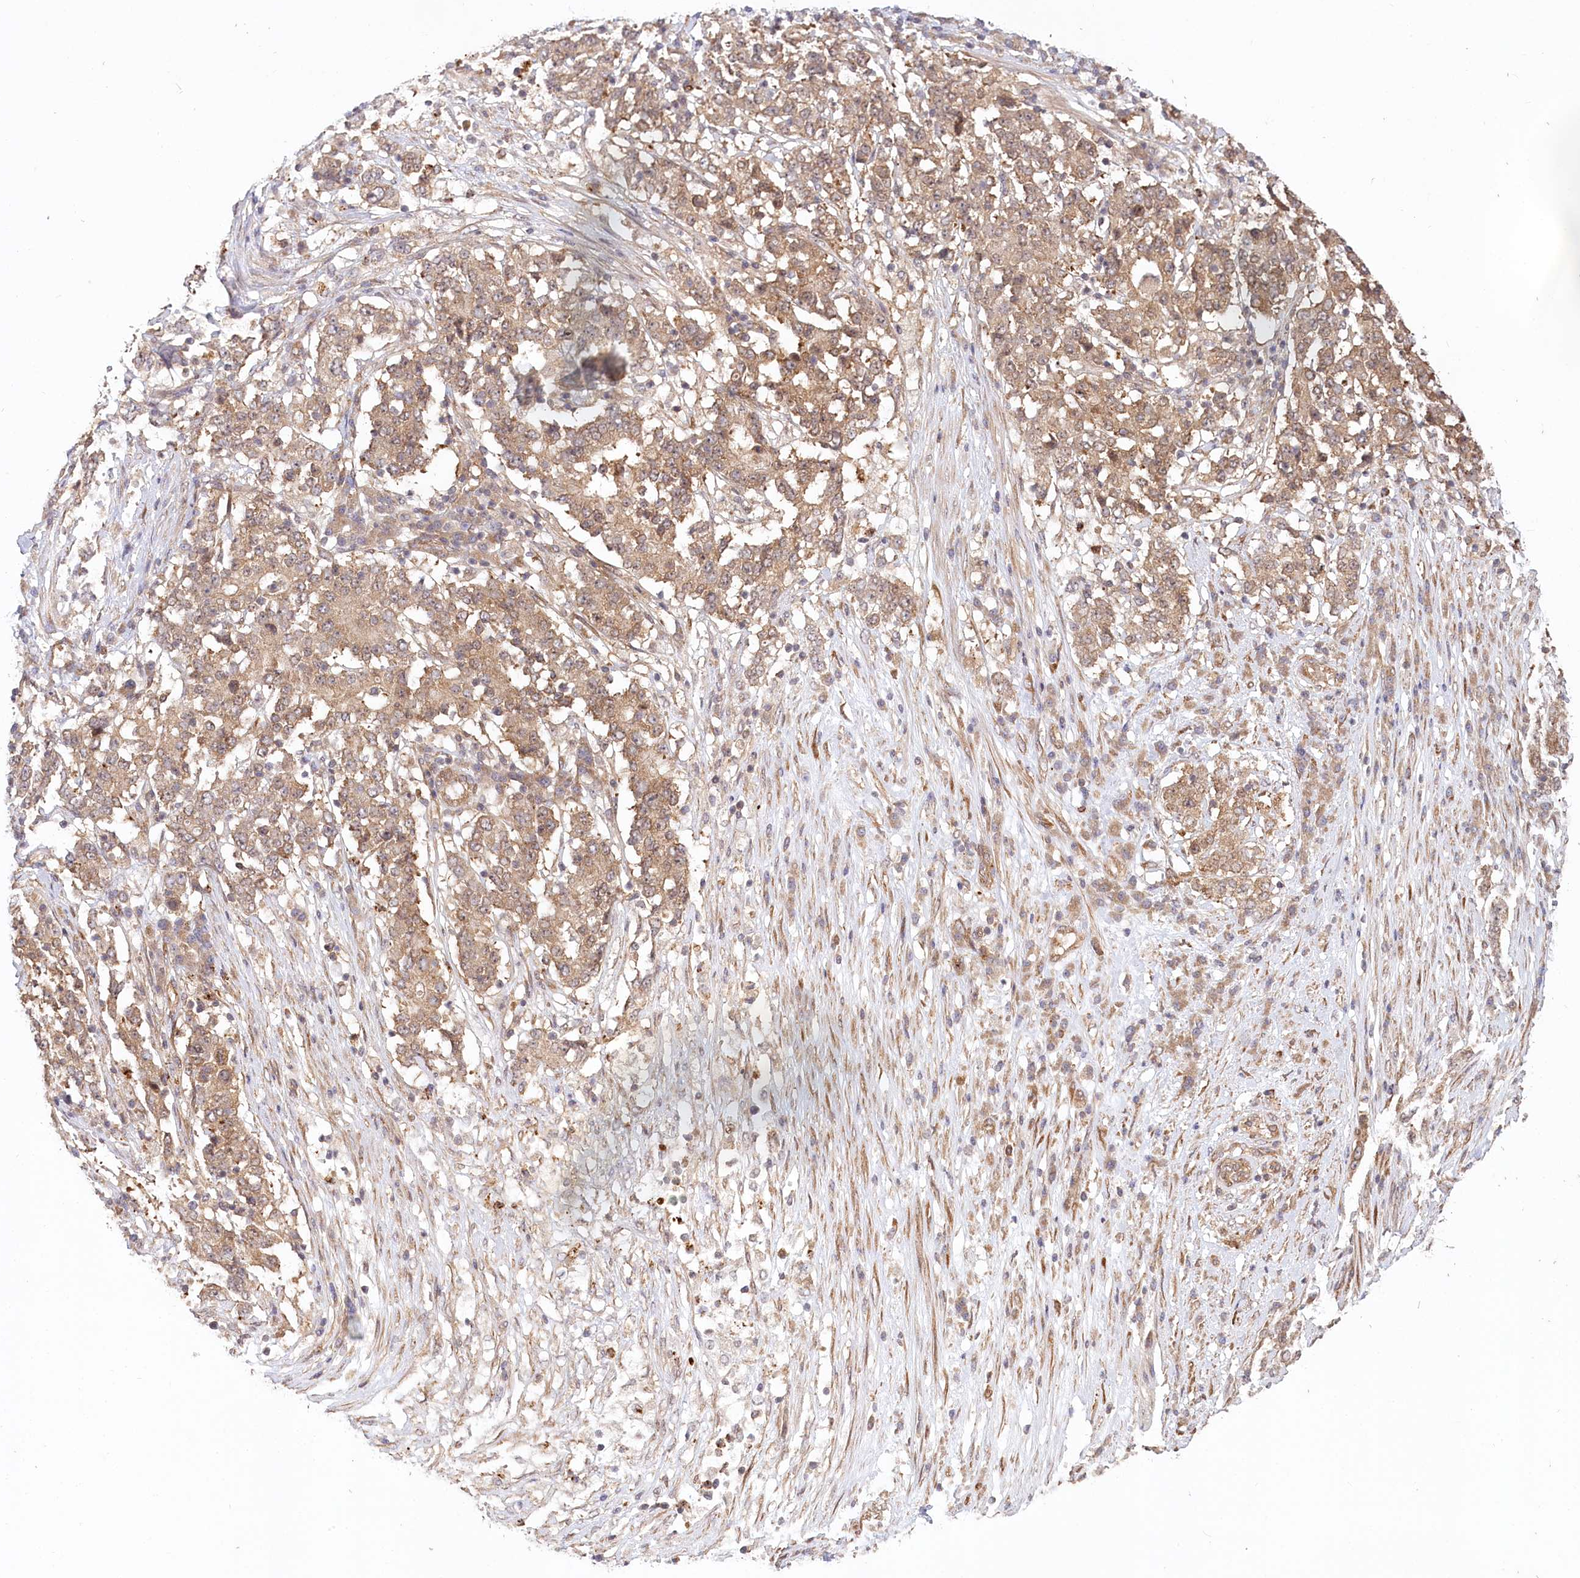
{"staining": {"intensity": "moderate", "quantity": ">75%", "location": "cytoplasmic/membranous"}, "tissue": "stomach cancer", "cell_type": "Tumor cells", "image_type": "cancer", "snomed": [{"axis": "morphology", "description": "Adenocarcinoma, NOS"}, {"axis": "topography", "description": "Stomach"}], "caption": "Immunohistochemical staining of human adenocarcinoma (stomach) exhibits medium levels of moderate cytoplasmic/membranous protein positivity in approximately >75% of tumor cells.", "gene": "CEP70", "patient": {"sex": "male", "age": 59}}